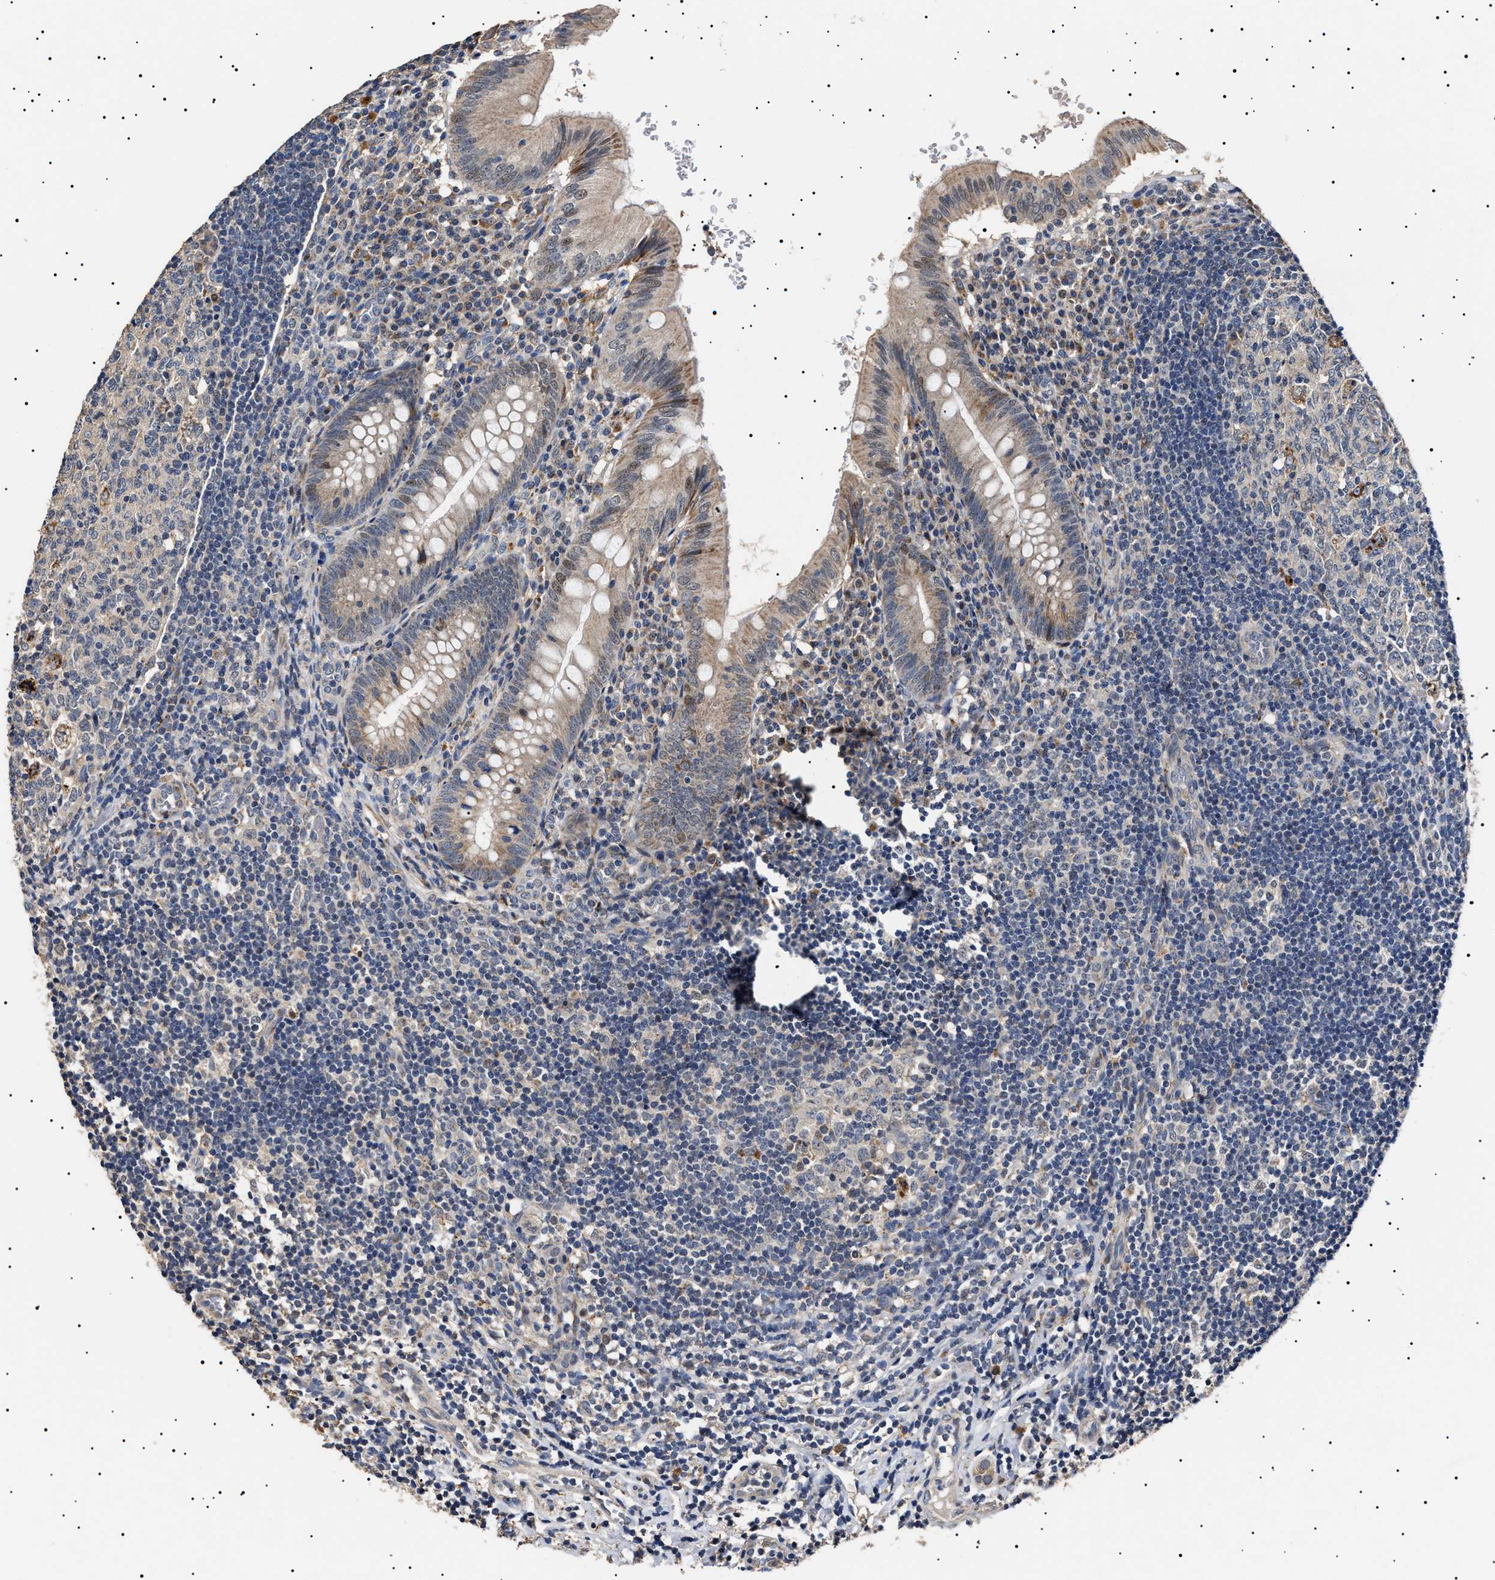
{"staining": {"intensity": "weak", "quantity": ">75%", "location": "cytoplasmic/membranous"}, "tissue": "appendix", "cell_type": "Glandular cells", "image_type": "normal", "snomed": [{"axis": "morphology", "description": "Normal tissue, NOS"}, {"axis": "topography", "description": "Appendix"}], "caption": "A low amount of weak cytoplasmic/membranous staining is present in approximately >75% of glandular cells in benign appendix. The staining was performed using DAB (3,3'-diaminobenzidine), with brown indicating positive protein expression. Nuclei are stained blue with hematoxylin.", "gene": "RAB34", "patient": {"sex": "male", "age": 8}}